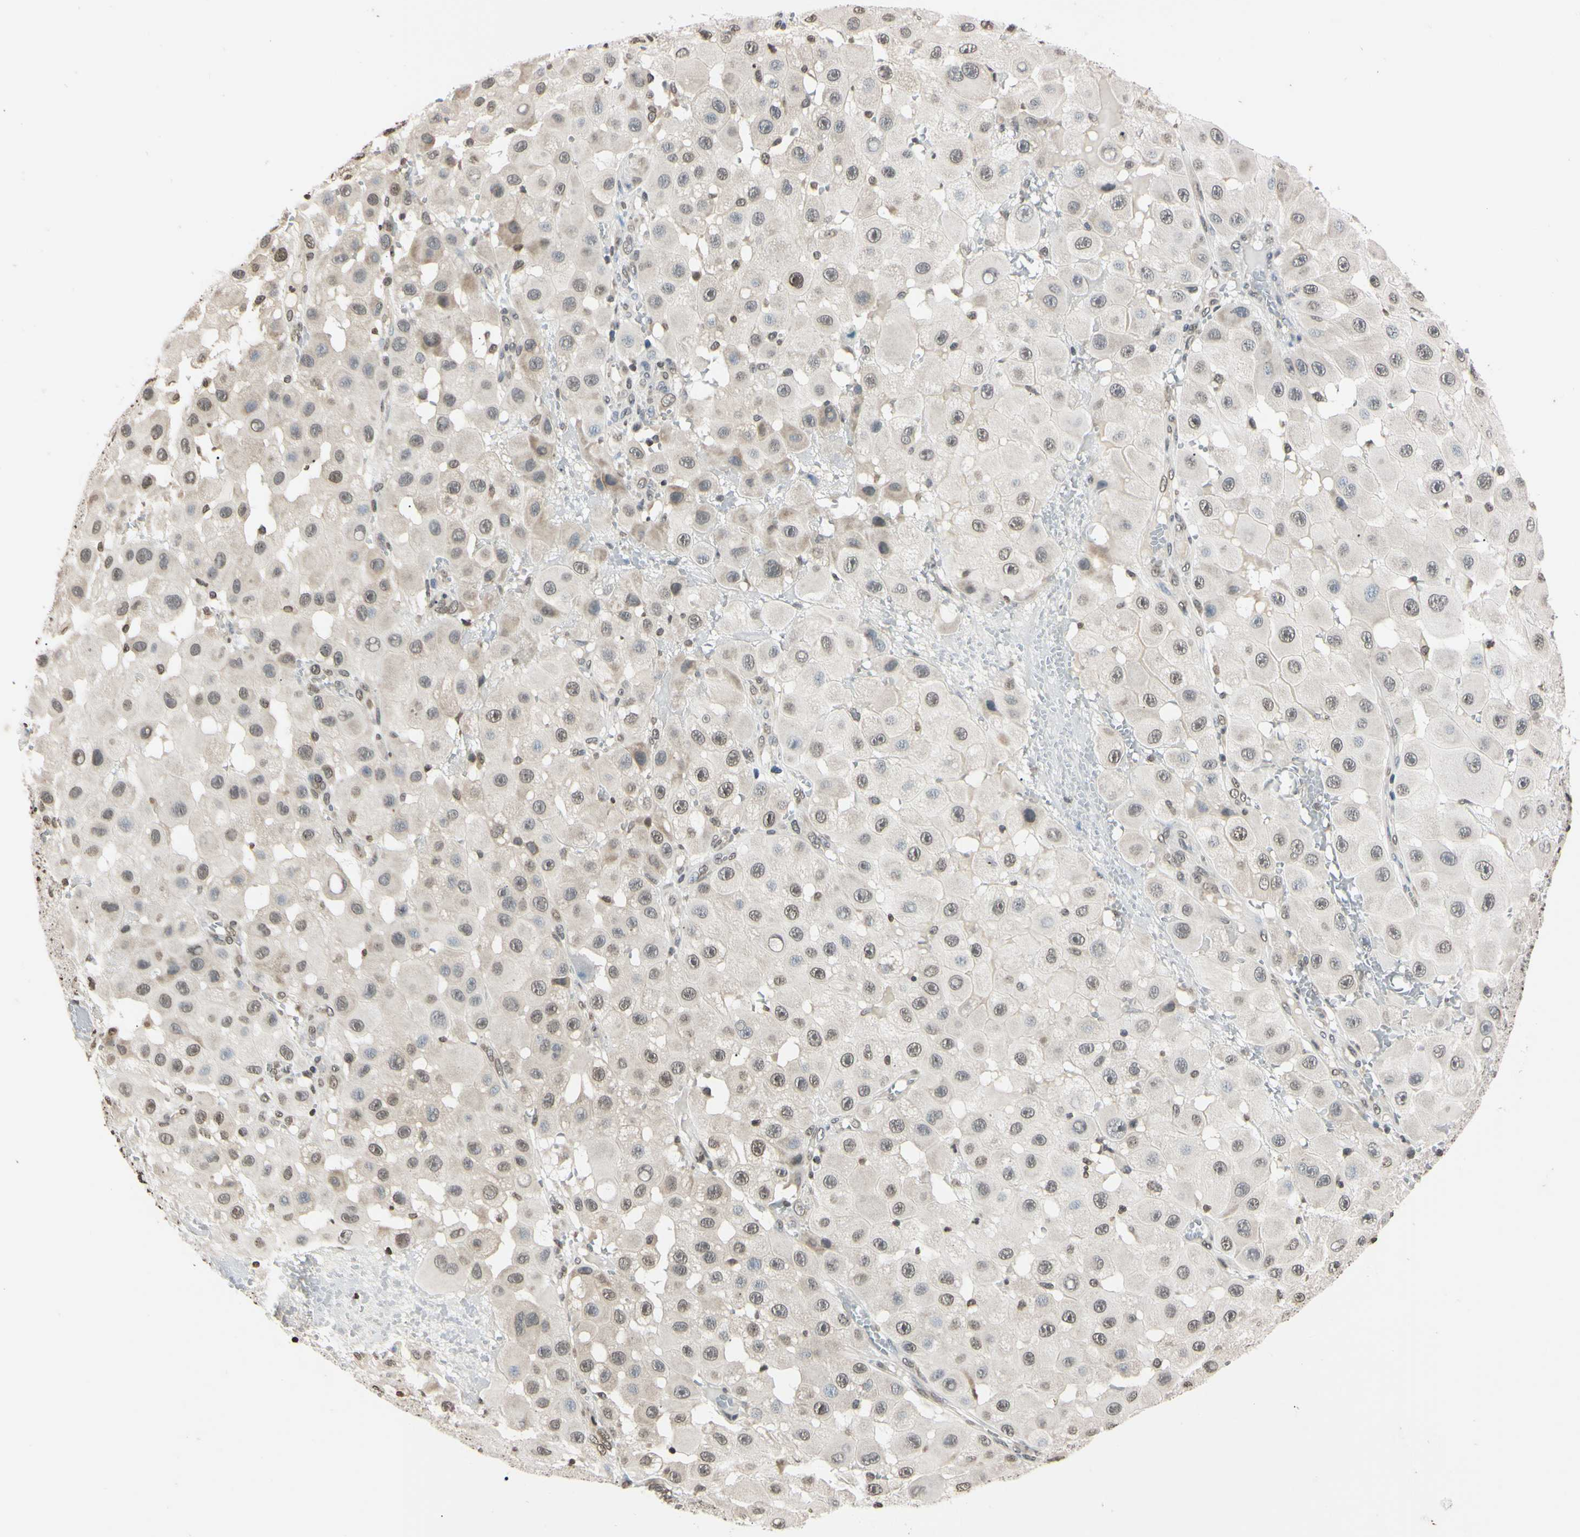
{"staining": {"intensity": "weak", "quantity": "25%-75%", "location": "nuclear"}, "tissue": "melanoma", "cell_type": "Tumor cells", "image_type": "cancer", "snomed": [{"axis": "morphology", "description": "Malignant melanoma, NOS"}, {"axis": "topography", "description": "Skin"}], "caption": "IHC photomicrograph of human melanoma stained for a protein (brown), which demonstrates low levels of weak nuclear expression in approximately 25%-75% of tumor cells.", "gene": "CDC45", "patient": {"sex": "female", "age": 81}}